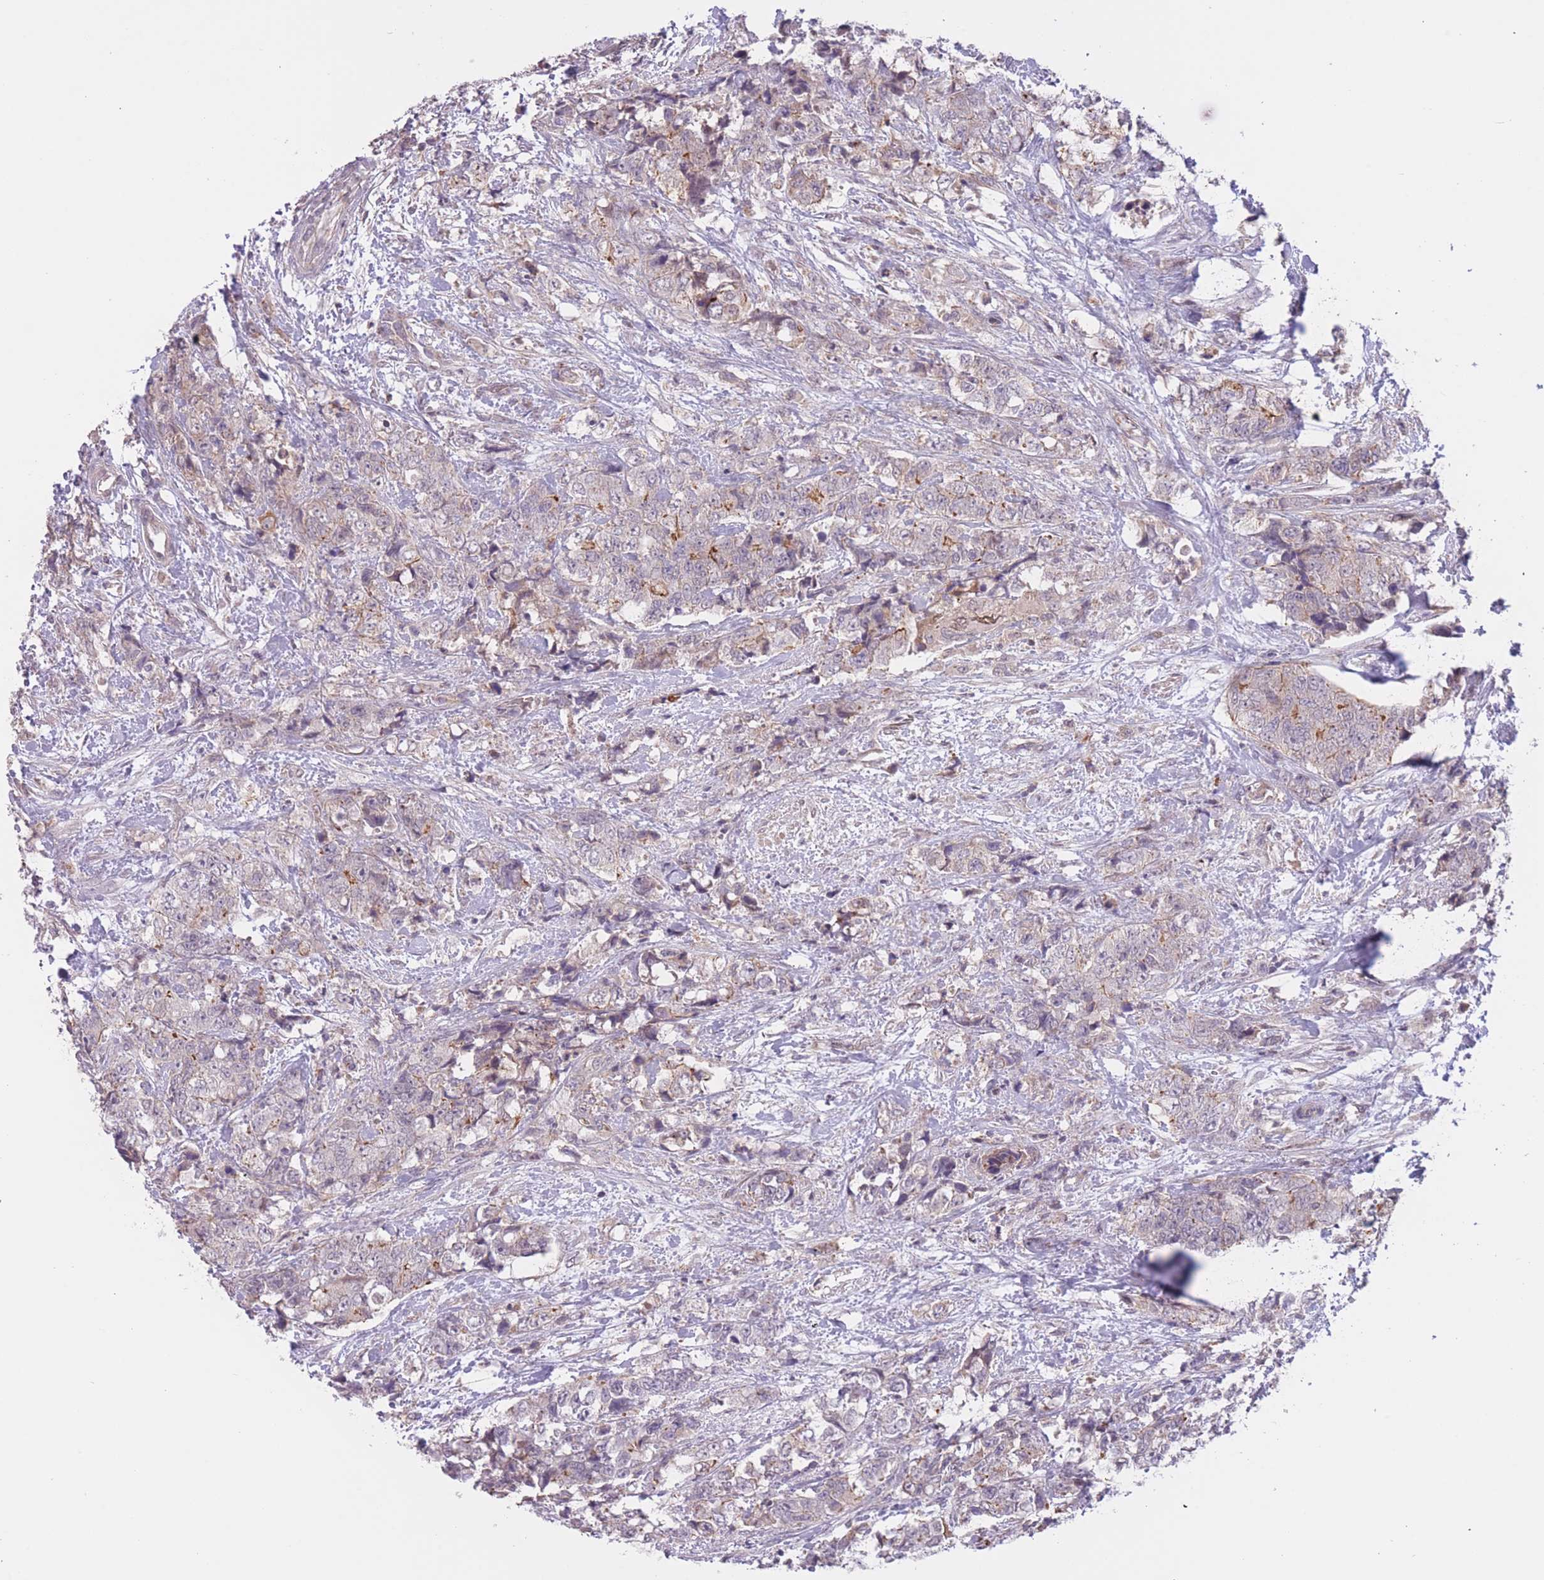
{"staining": {"intensity": "moderate", "quantity": "<25%", "location": "cytoplasmic/membranous"}, "tissue": "urothelial cancer", "cell_type": "Tumor cells", "image_type": "cancer", "snomed": [{"axis": "morphology", "description": "Urothelial carcinoma, High grade"}, {"axis": "topography", "description": "Urinary bladder"}], "caption": "Protein staining of urothelial carcinoma (high-grade) tissue shows moderate cytoplasmic/membranous expression in about <25% of tumor cells.", "gene": "FUT5", "patient": {"sex": "female", "age": 78}}